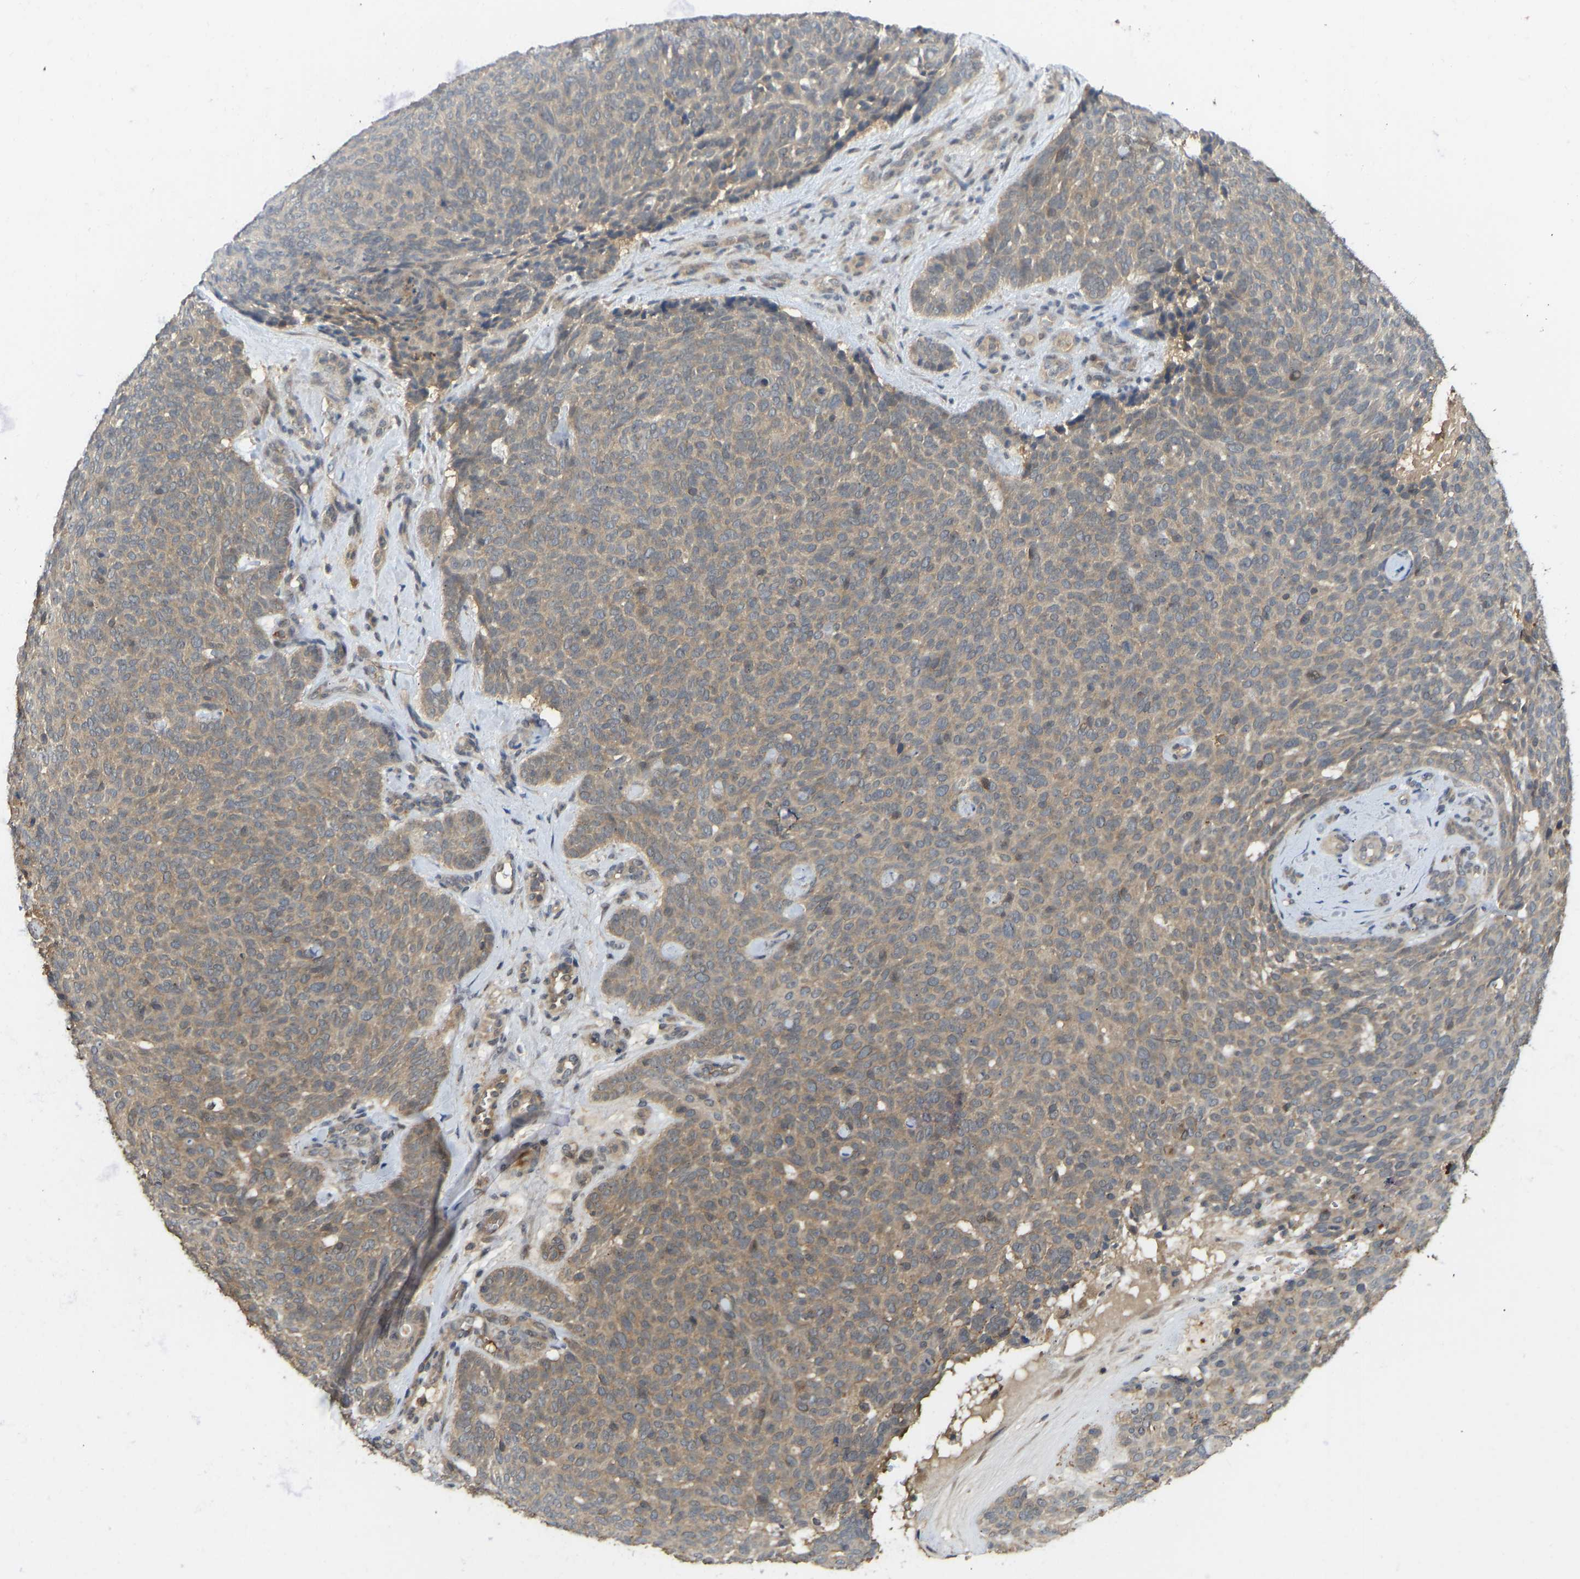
{"staining": {"intensity": "moderate", "quantity": ">75%", "location": "cytoplasmic/membranous"}, "tissue": "skin cancer", "cell_type": "Tumor cells", "image_type": "cancer", "snomed": [{"axis": "morphology", "description": "Basal cell carcinoma"}, {"axis": "topography", "description": "Skin"}], "caption": "A brown stain highlights moderate cytoplasmic/membranous staining of a protein in basal cell carcinoma (skin) tumor cells.", "gene": "NDRG3", "patient": {"sex": "male", "age": 61}}